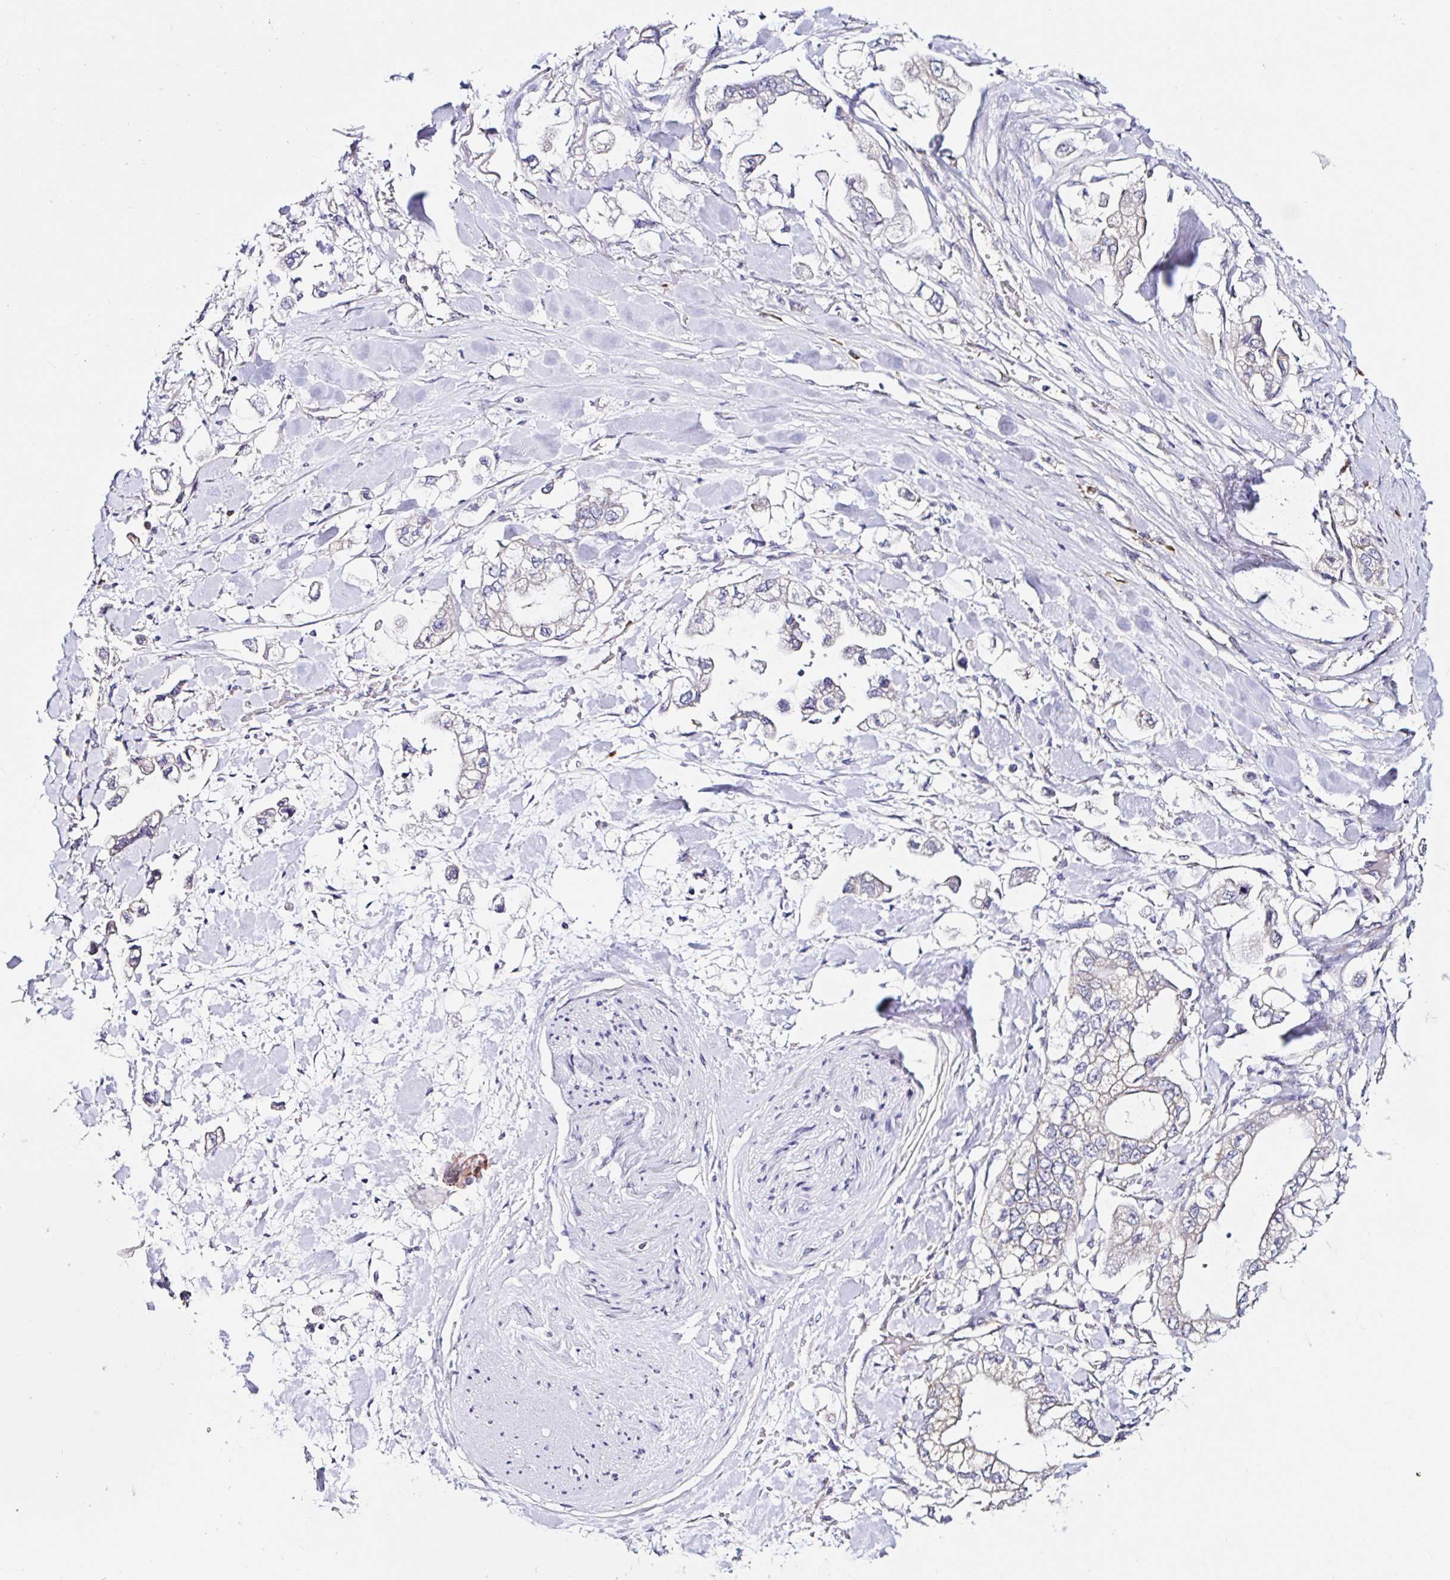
{"staining": {"intensity": "negative", "quantity": "none", "location": "none"}, "tissue": "stomach cancer", "cell_type": "Tumor cells", "image_type": "cancer", "snomed": [{"axis": "morphology", "description": "Adenocarcinoma, NOS"}, {"axis": "topography", "description": "Stomach"}], "caption": "IHC image of human stomach cancer stained for a protein (brown), which shows no expression in tumor cells.", "gene": "VSIG2", "patient": {"sex": "male", "age": 62}}